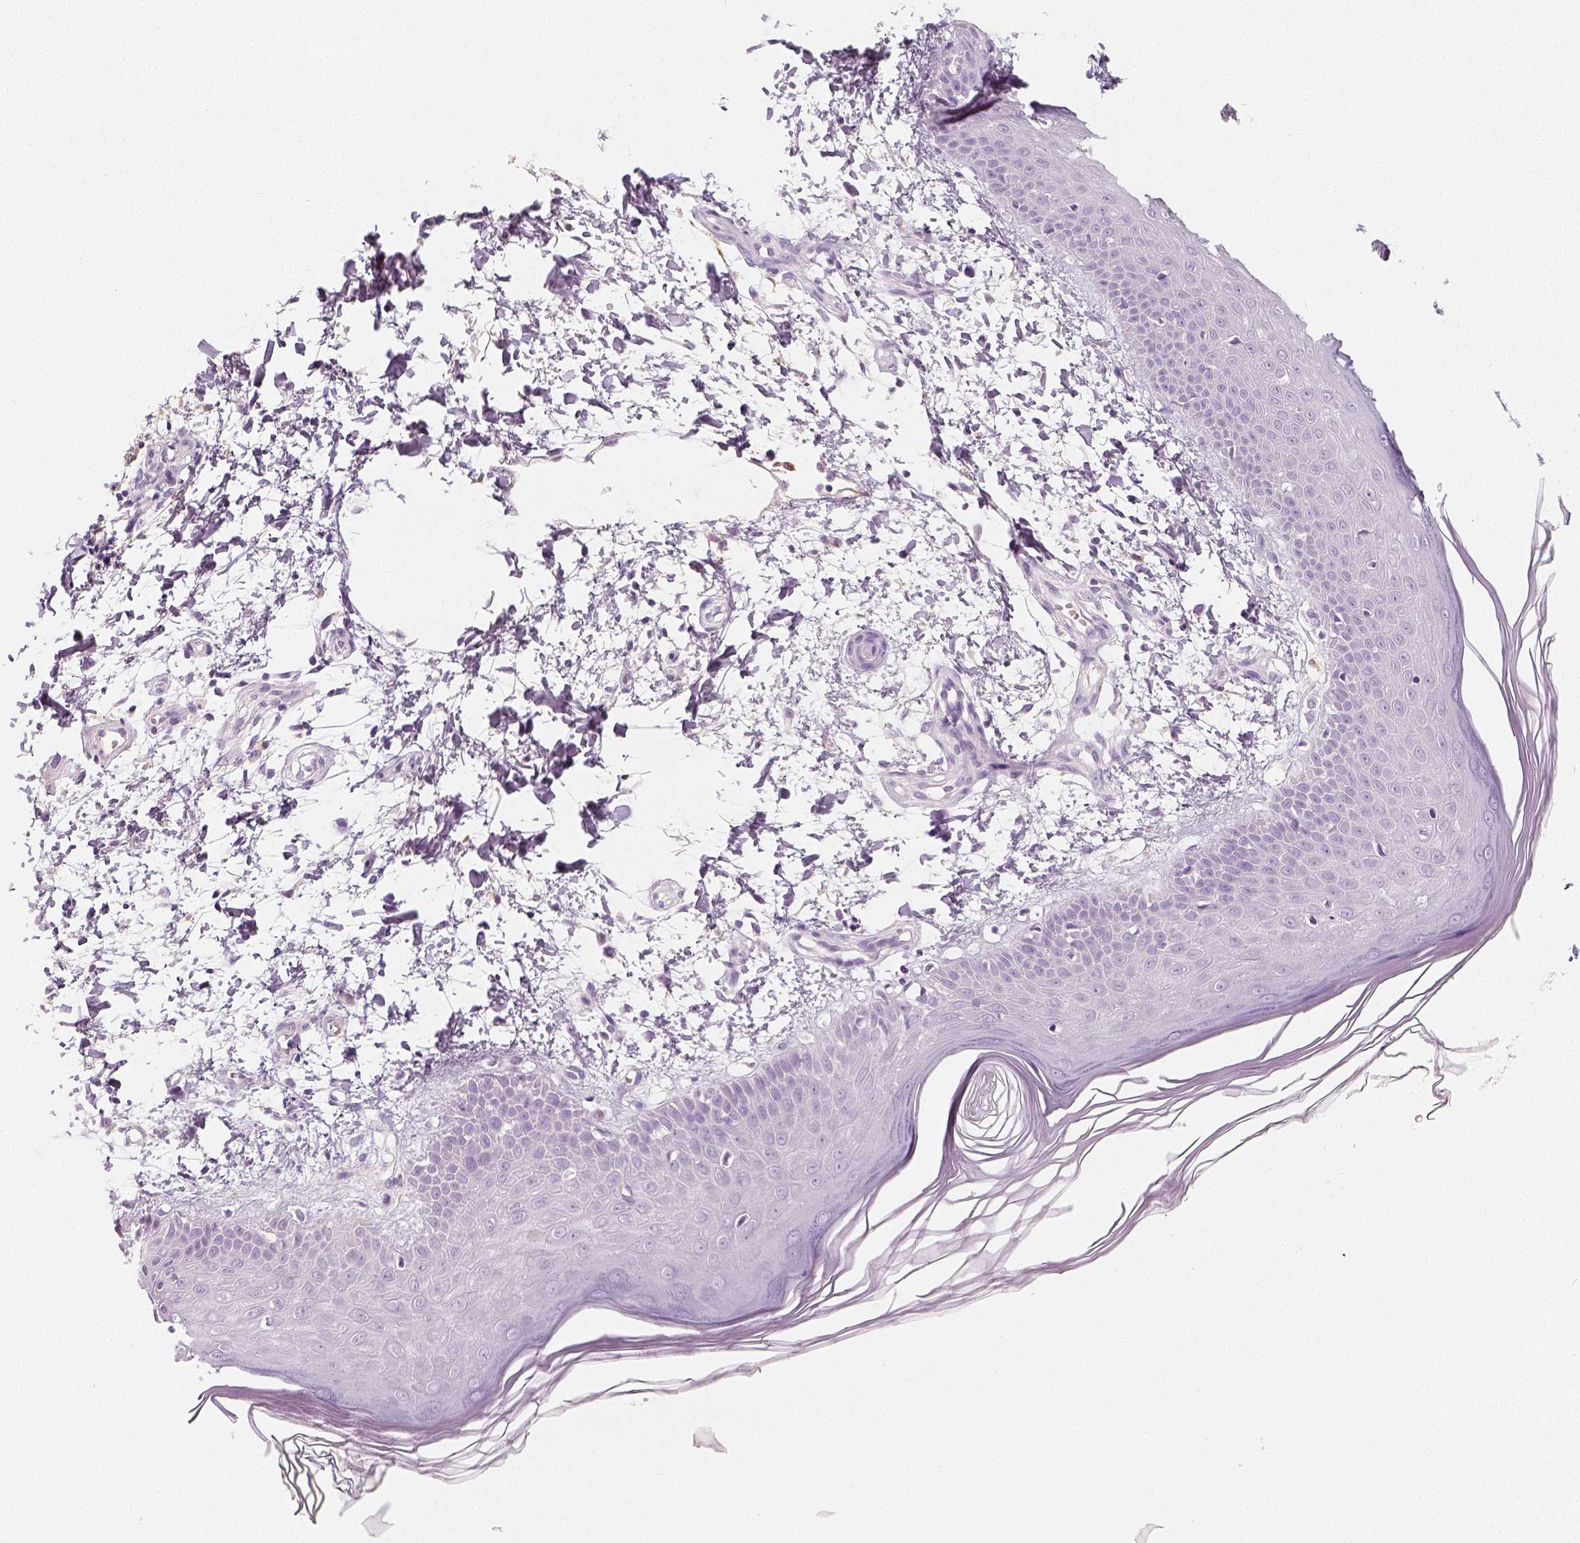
{"staining": {"intensity": "negative", "quantity": "none", "location": "none"}, "tissue": "skin", "cell_type": "Fibroblasts", "image_type": "normal", "snomed": [{"axis": "morphology", "description": "Normal tissue, NOS"}, {"axis": "topography", "description": "Skin"}], "caption": "DAB (3,3'-diaminobenzidine) immunohistochemical staining of benign skin displays no significant staining in fibroblasts. (Immunohistochemistry, brightfield microscopy, high magnification).", "gene": "NECAB2", "patient": {"sex": "female", "age": 62}}